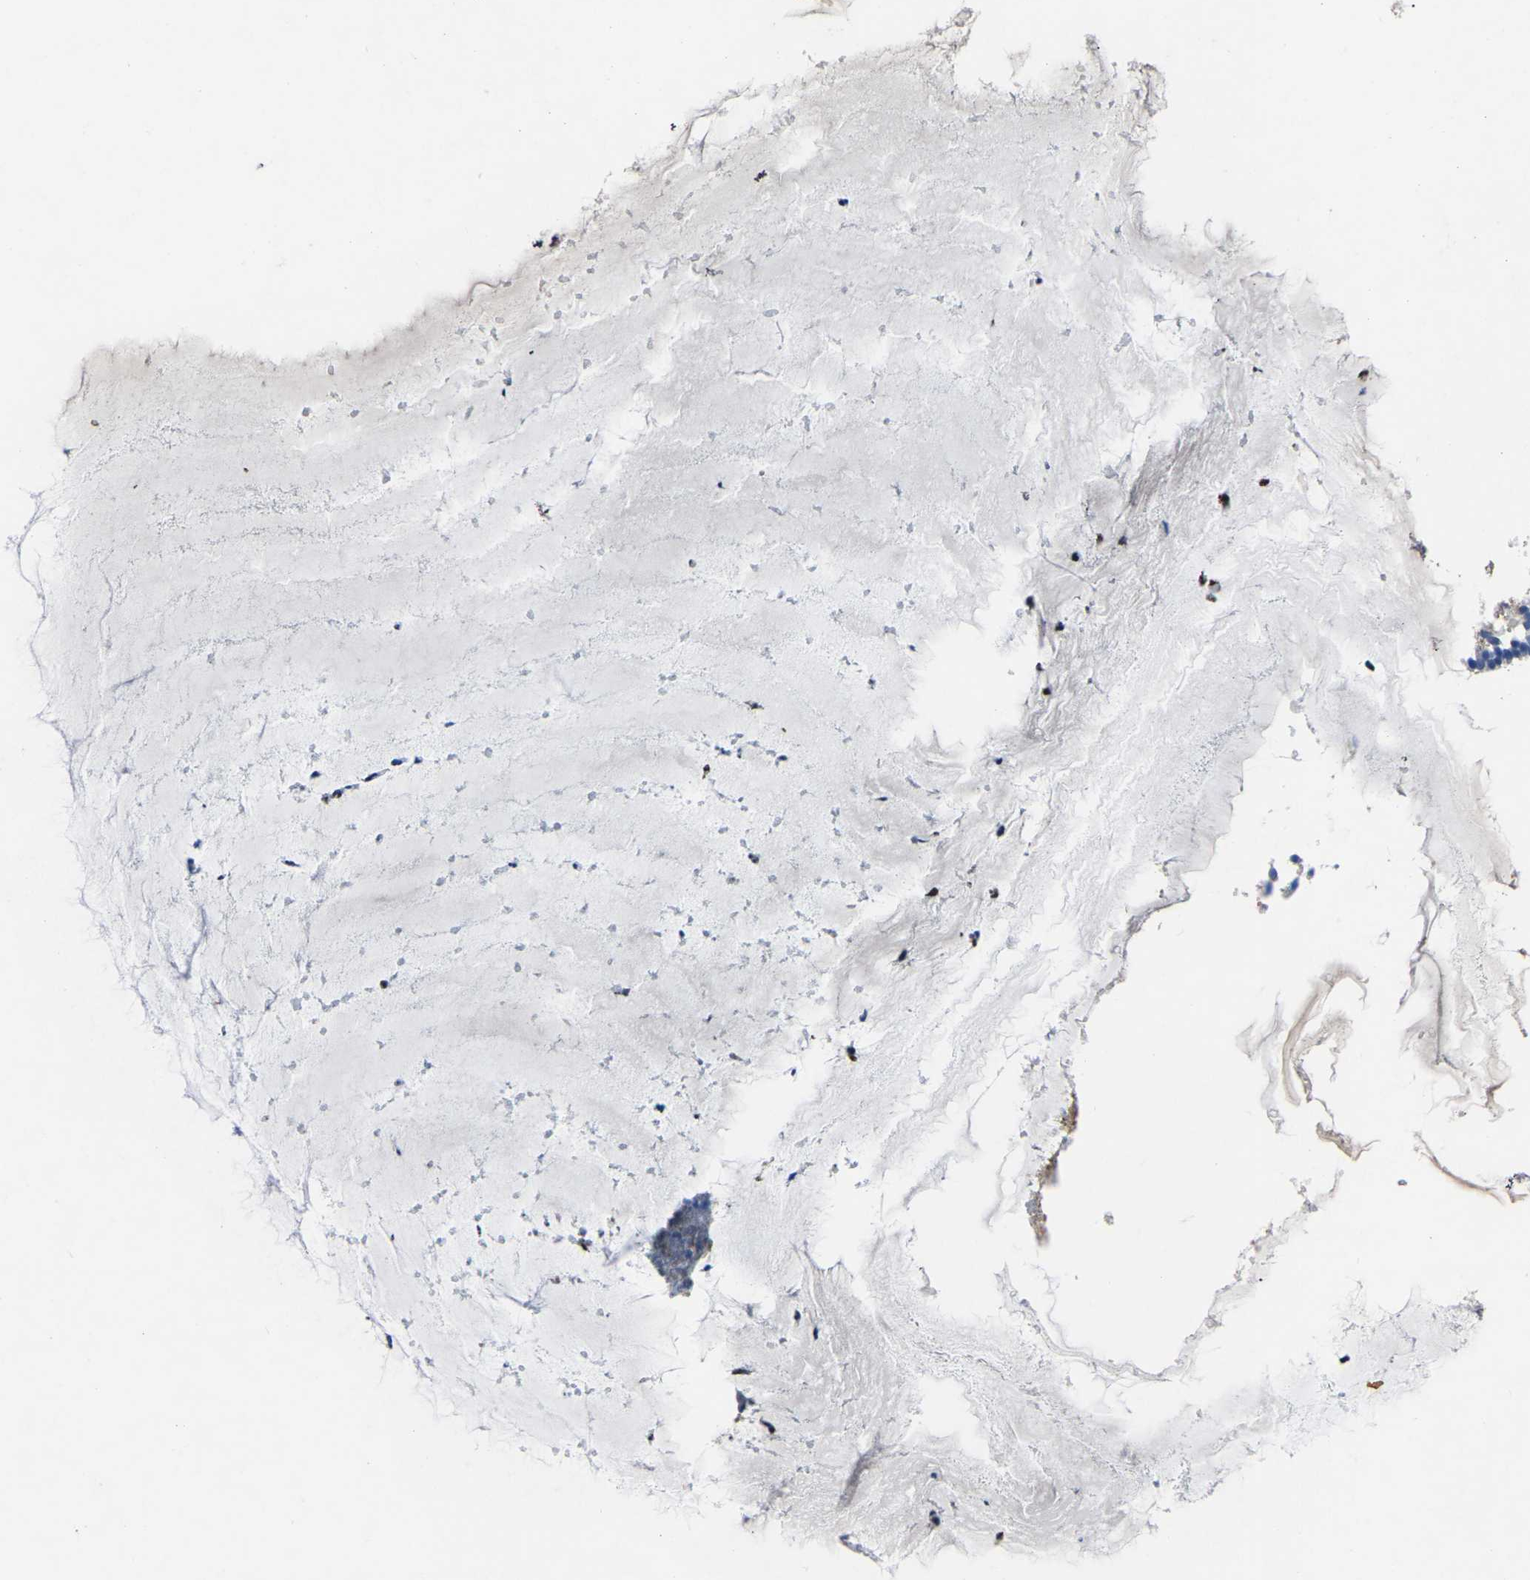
{"staining": {"intensity": "moderate", "quantity": "<25%", "location": "cytoplasmic/membranous"}, "tissue": "nasopharynx", "cell_type": "Respiratory epithelial cells", "image_type": "normal", "snomed": [{"axis": "morphology", "description": "Normal tissue, NOS"}, {"axis": "topography", "description": "Nasopharynx"}], "caption": "Immunohistochemical staining of benign human nasopharynx demonstrates moderate cytoplasmic/membranous protein staining in about <25% of respiratory epithelial cells.", "gene": "ATG2B", "patient": {"sex": "male", "age": 21}}